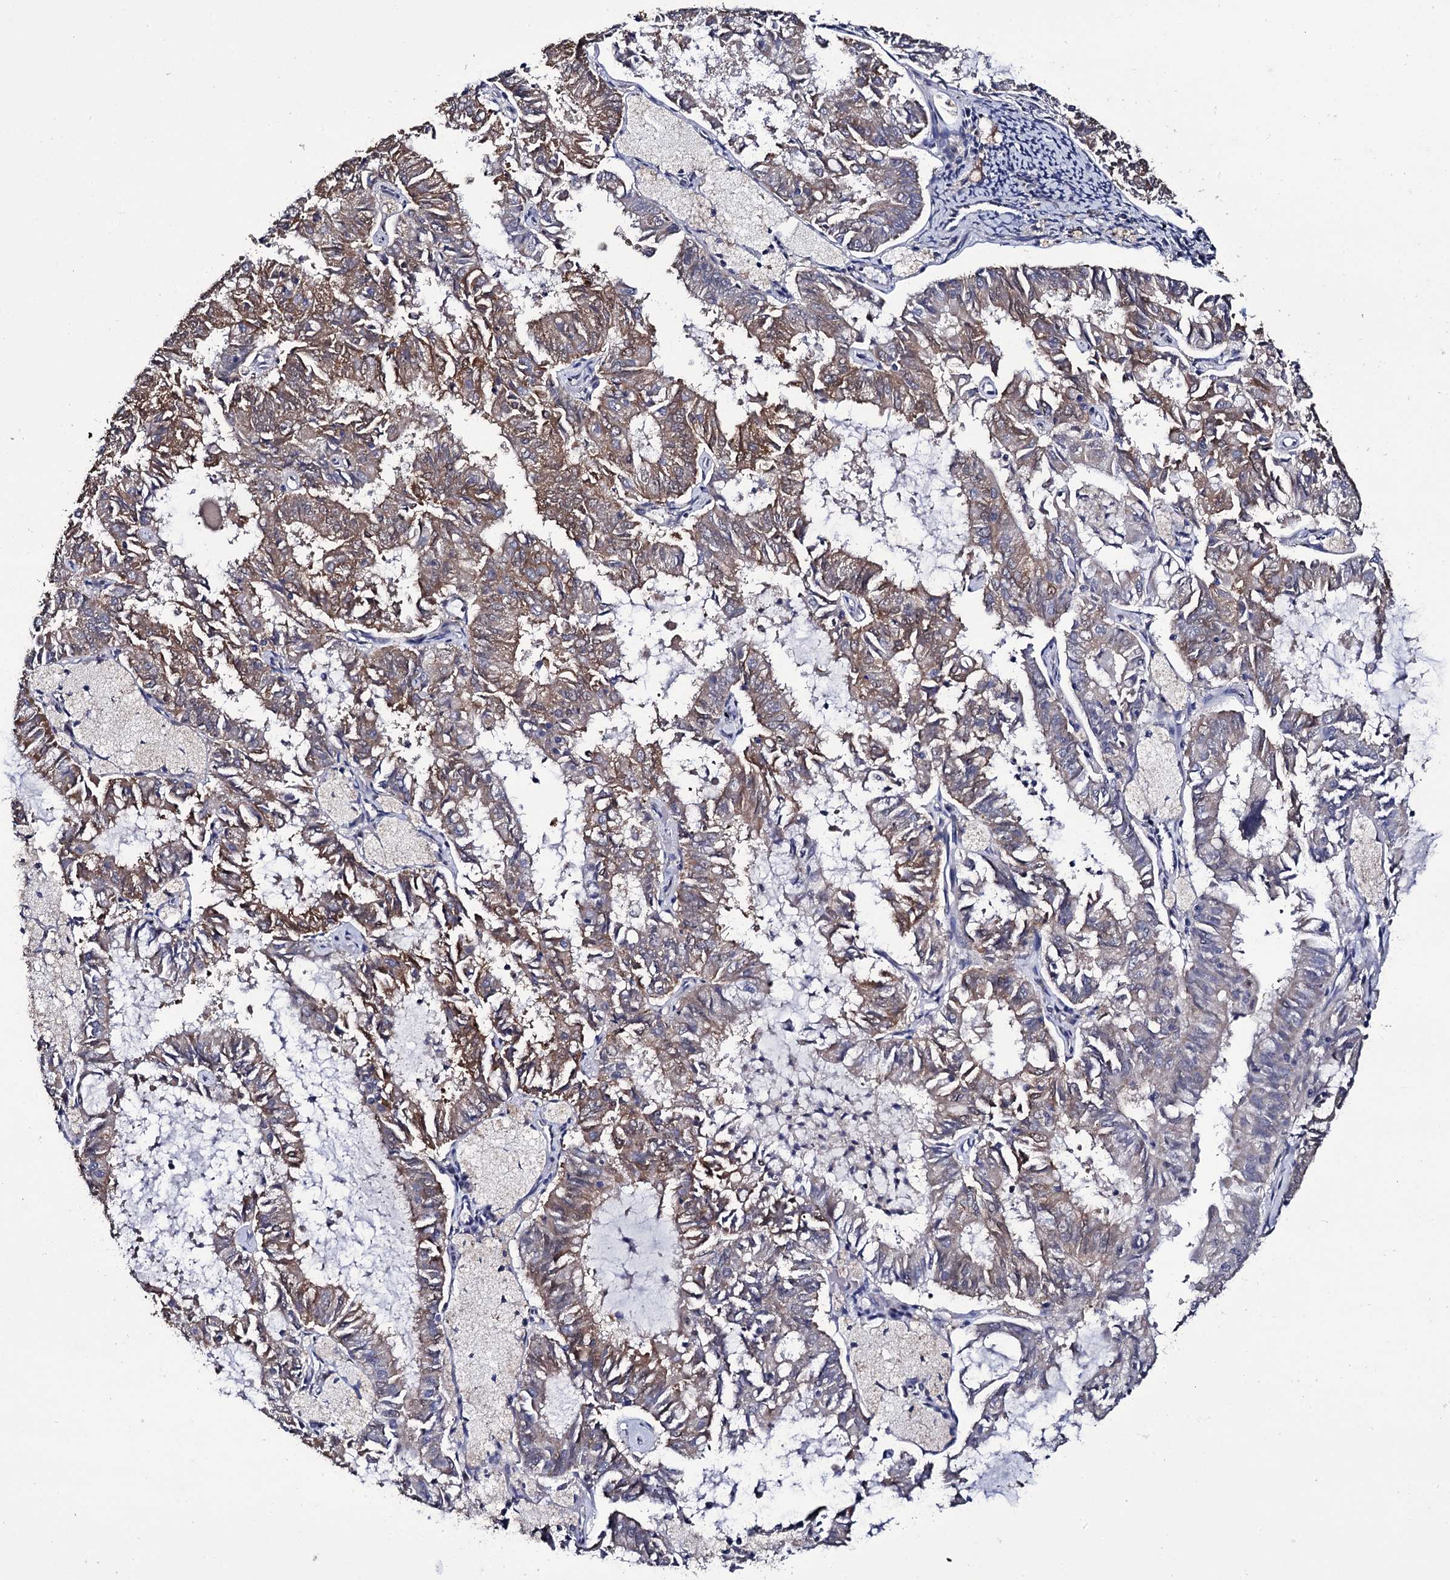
{"staining": {"intensity": "moderate", "quantity": "25%-75%", "location": "cytoplasmic/membranous"}, "tissue": "endometrial cancer", "cell_type": "Tumor cells", "image_type": "cancer", "snomed": [{"axis": "morphology", "description": "Adenocarcinoma, NOS"}, {"axis": "topography", "description": "Endometrium"}], "caption": "Brown immunohistochemical staining in human endometrial cancer (adenocarcinoma) displays moderate cytoplasmic/membranous staining in about 25%-75% of tumor cells.", "gene": "CRYL1", "patient": {"sex": "female", "age": 57}}